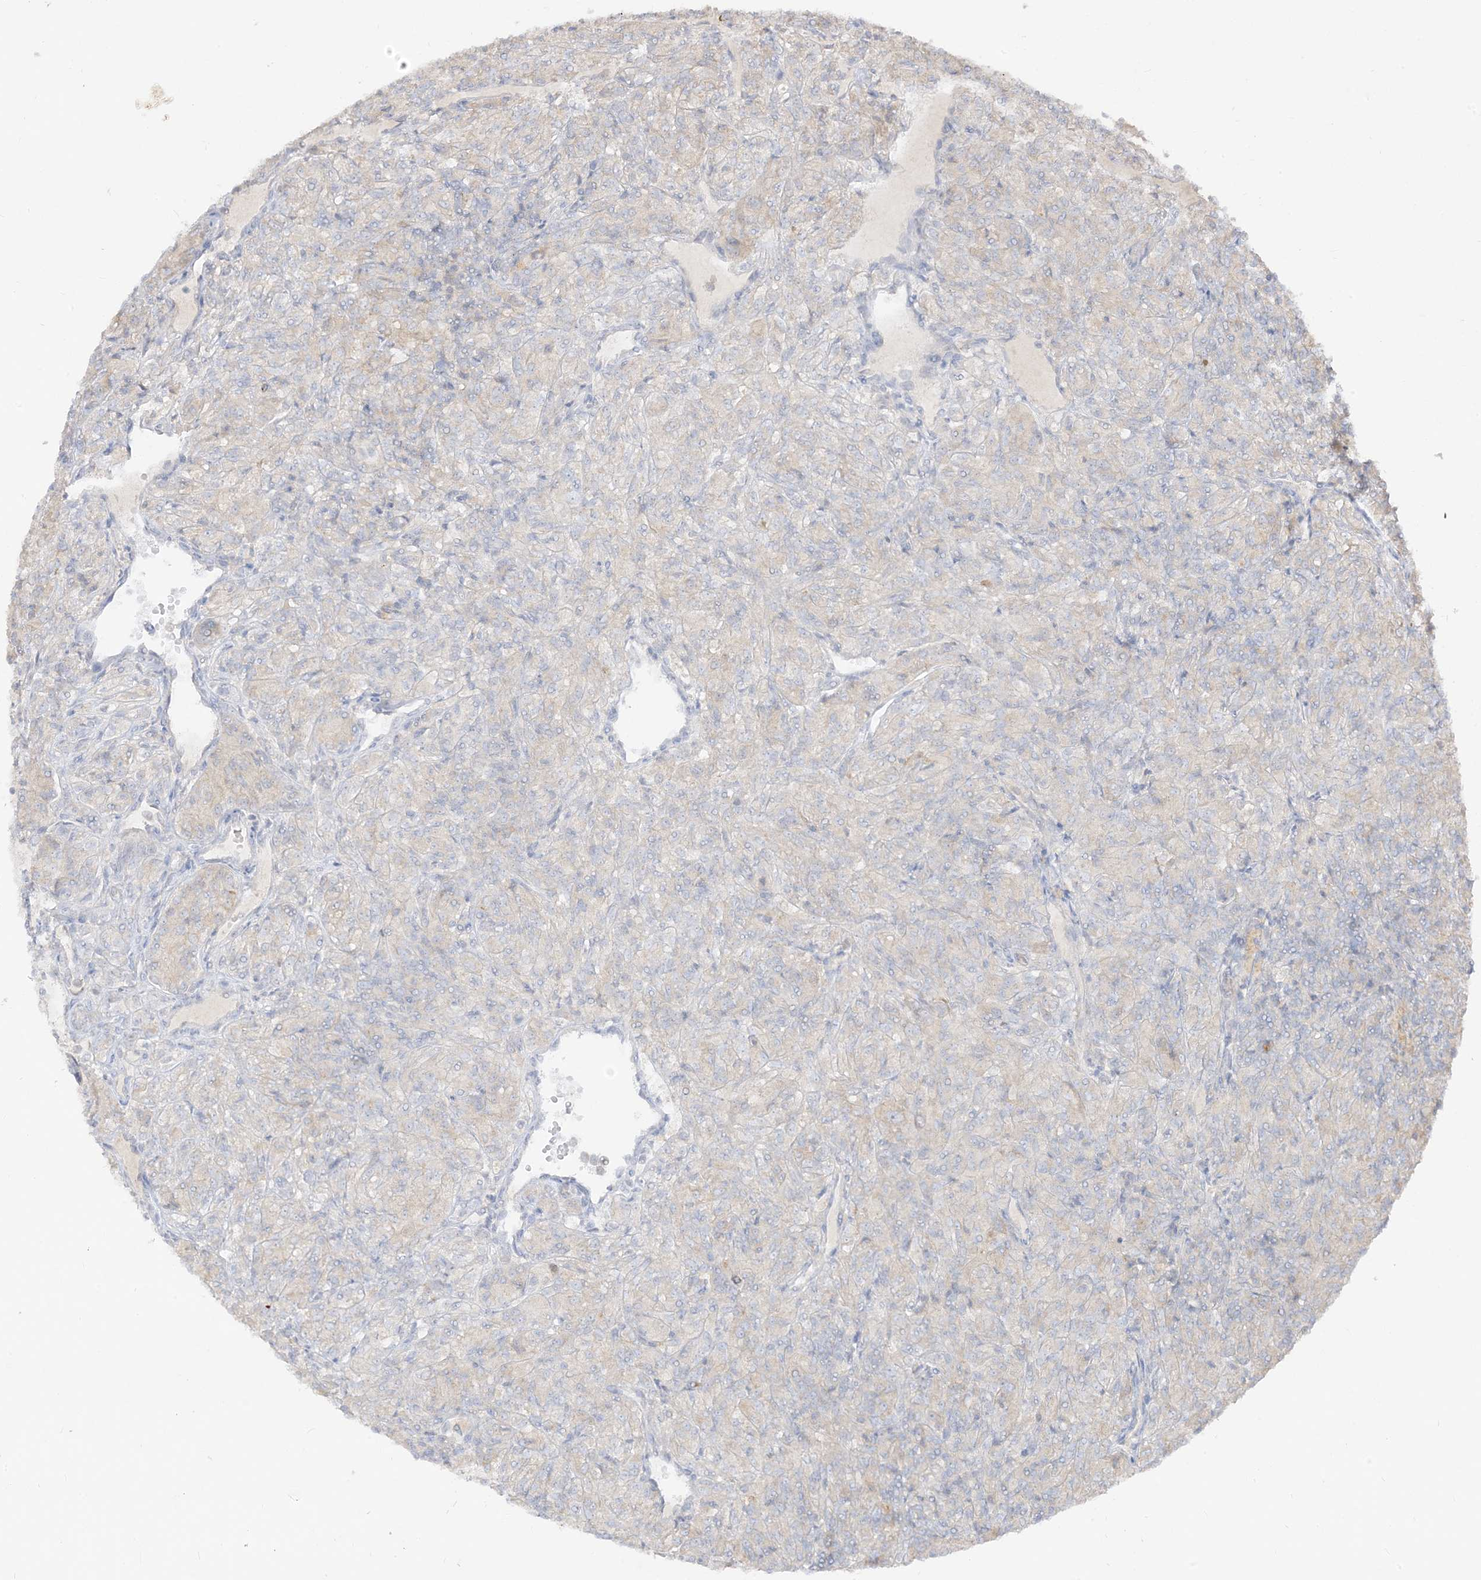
{"staining": {"intensity": "negative", "quantity": "none", "location": "none"}, "tissue": "renal cancer", "cell_type": "Tumor cells", "image_type": "cancer", "snomed": [{"axis": "morphology", "description": "Adenocarcinoma, NOS"}, {"axis": "topography", "description": "Kidney"}], "caption": "IHC photomicrograph of neoplastic tissue: renal cancer (adenocarcinoma) stained with DAB reveals no significant protein positivity in tumor cells.", "gene": "LOXL3", "patient": {"sex": "male", "age": 77}}